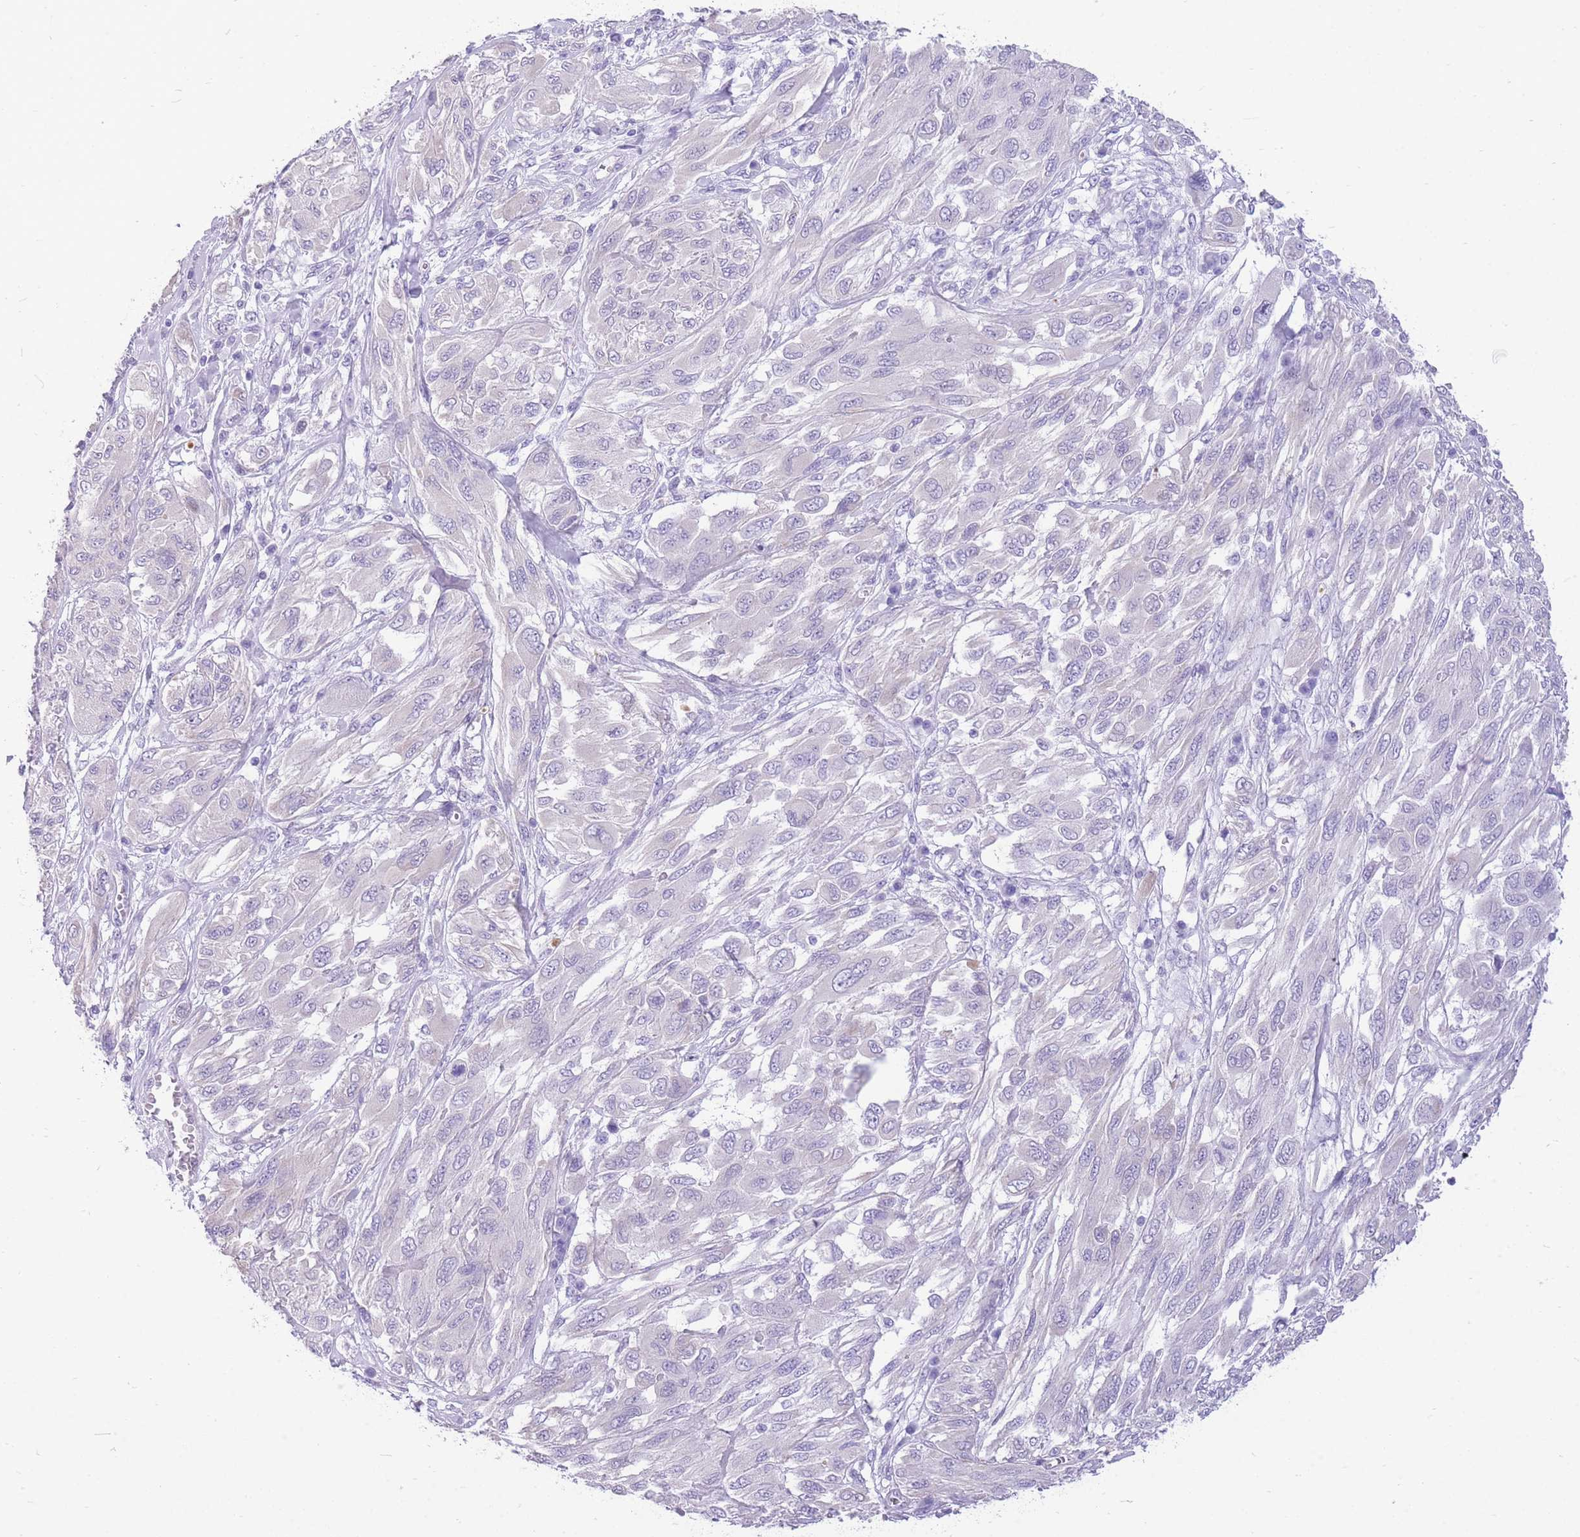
{"staining": {"intensity": "negative", "quantity": "none", "location": "none"}, "tissue": "melanoma", "cell_type": "Tumor cells", "image_type": "cancer", "snomed": [{"axis": "morphology", "description": "Malignant melanoma, NOS"}, {"axis": "topography", "description": "Skin"}], "caption": "Melanoma was stained to show a protein in brown. There is no significant expression in tumor cells. The staining was performed using DAB (3,3'-diaminobenzidine) to visualize the protein expression in brown, while the nuclei were stained in blue with hematoxylin (Magnification: 20x).", "gene": "ZNF311", "patient": {"sex": "female", "age": 91}}